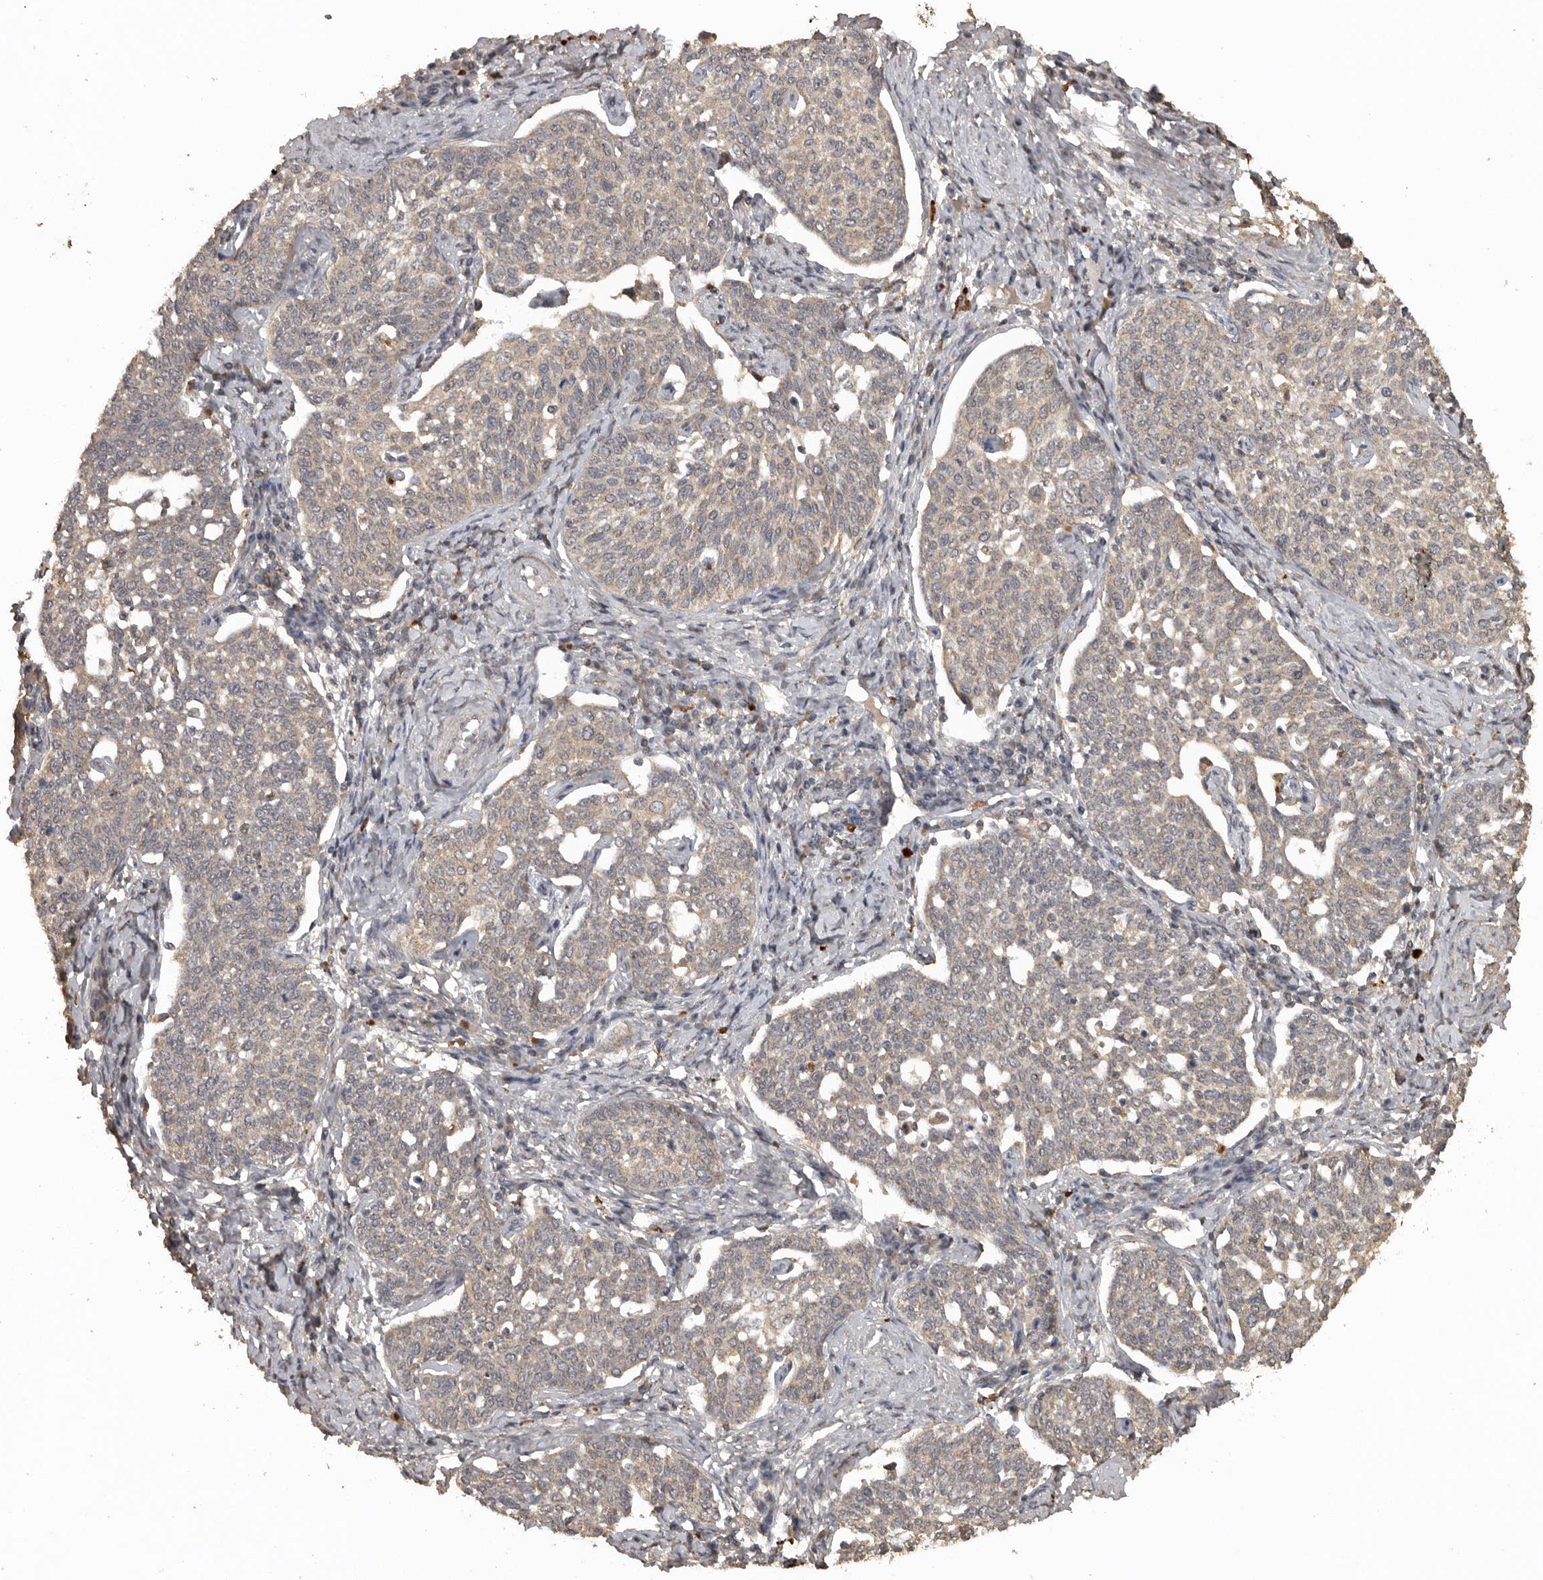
{"staining": {"intensity": "weak", "quantity": "25%-75%", "location": "cytoplasmic/membranous"}, "tissue": "cervical cancer", "cell_type": "Tumor cells", "image_type": "cancer", "snomed": [{"axis": "morphology", "description": "Squamous cell carcinoma, NOS"}, {"axis": "topography", "description": "Cervix"}], "caption": "Human squamous cell carcinoma (cervical) stained with a protein marker reveals weak staining in tumor cells.", "gene": "ADAMTS4", "patient": {"sex": "female", "age": 34}}